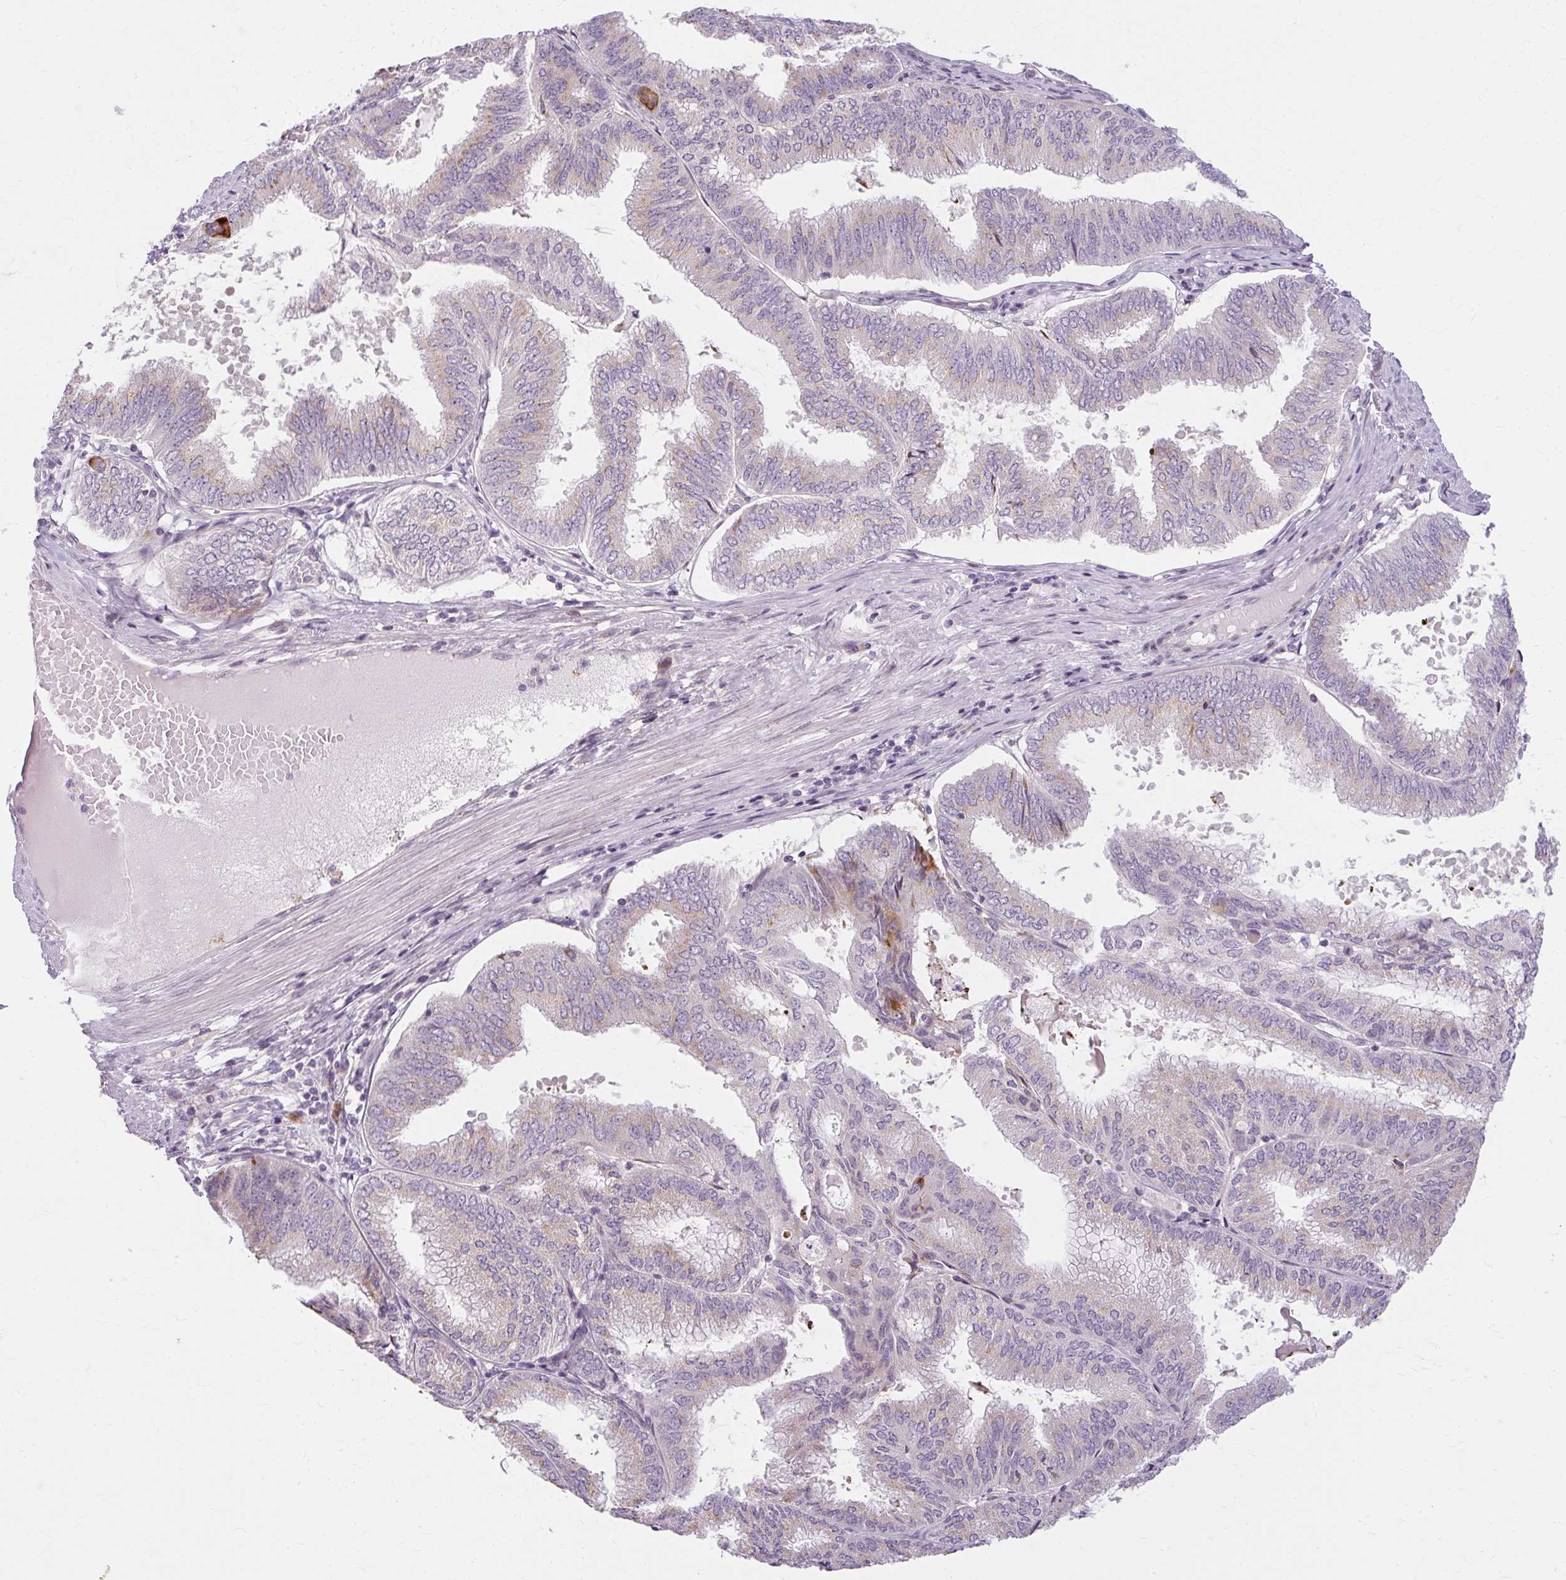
{"staining": {"intensity": "weak", "quantity": "<25%", "location": "cytoplasmic/membranous"}, "tissue": "endometrial cancer", "cell_type": "Tumor cells", "image_type": "cancer", "snomed": [{"axis": "morphology", "description": "Adenocarcinoma, NOS"}, {"axis": "topography", "description": "Endometrium"}], "caption": "Immunohistochemistry (IHC) of adenocarcinoma (endometrial) demonstrates no positivity in tumor cells.", "gene": "ZFYVE26", "patient": {"sex": "female", "age": 49}}